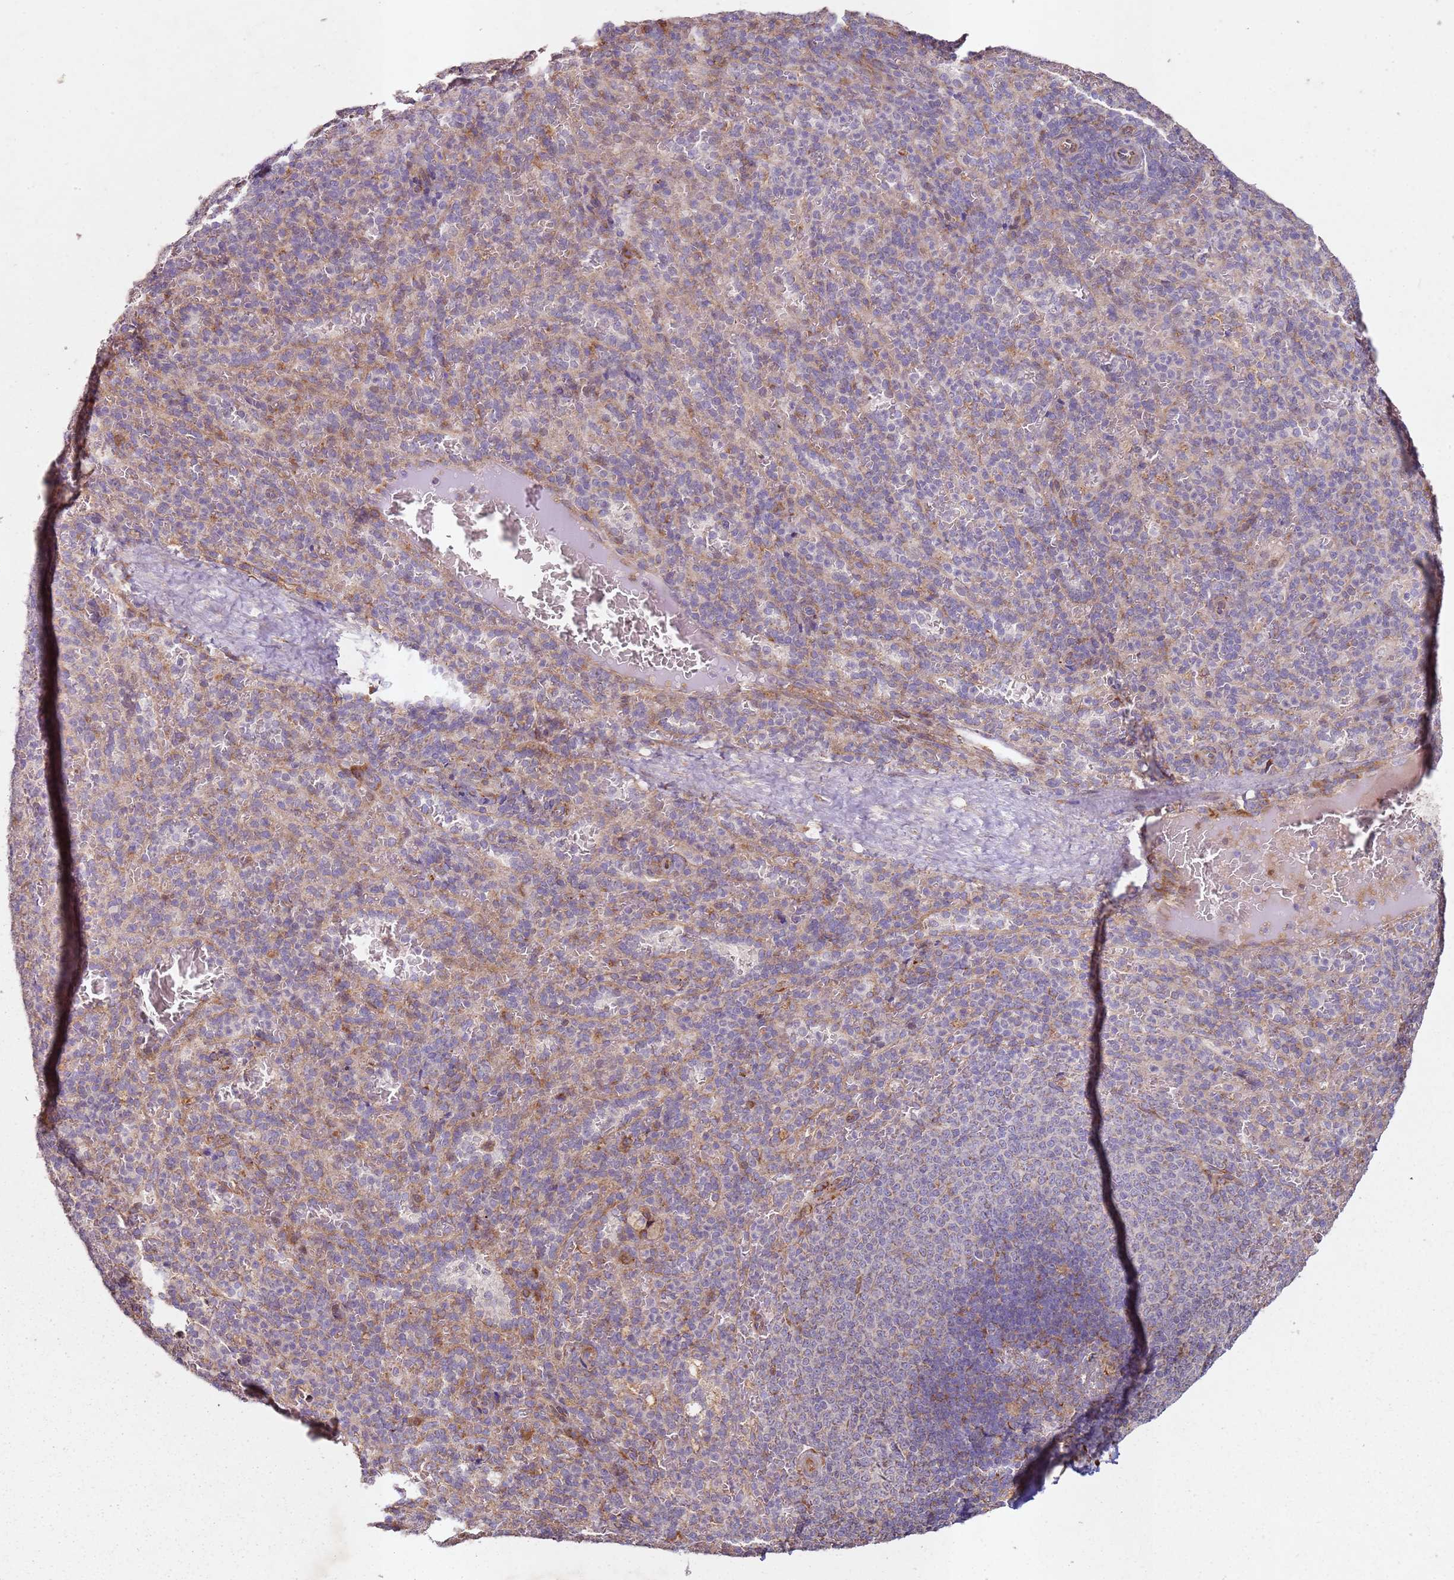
{"staining": {"intensity": "moderate", "quantity": "<25%", "location": "cytoplasmic/membranous"}, "tissue": "spleen", "cell_type": "Cells in red pulp", "image_type": "normal", "snomed": [{"axis": "morphology", "description": "Normal tissue, NOS"}, {"axis": "topography", "description": "Spleen"}], "caption": "A low amount of moderate cytoplasmic/membranous staining is present in about <25% of cells in red pulp in unremarkable spleen. The protein of interest is shown in brown color, while the nuclei are stained blue.", "gene": "ARFRP1", "patient": {"sex": "female", "age": 21}}